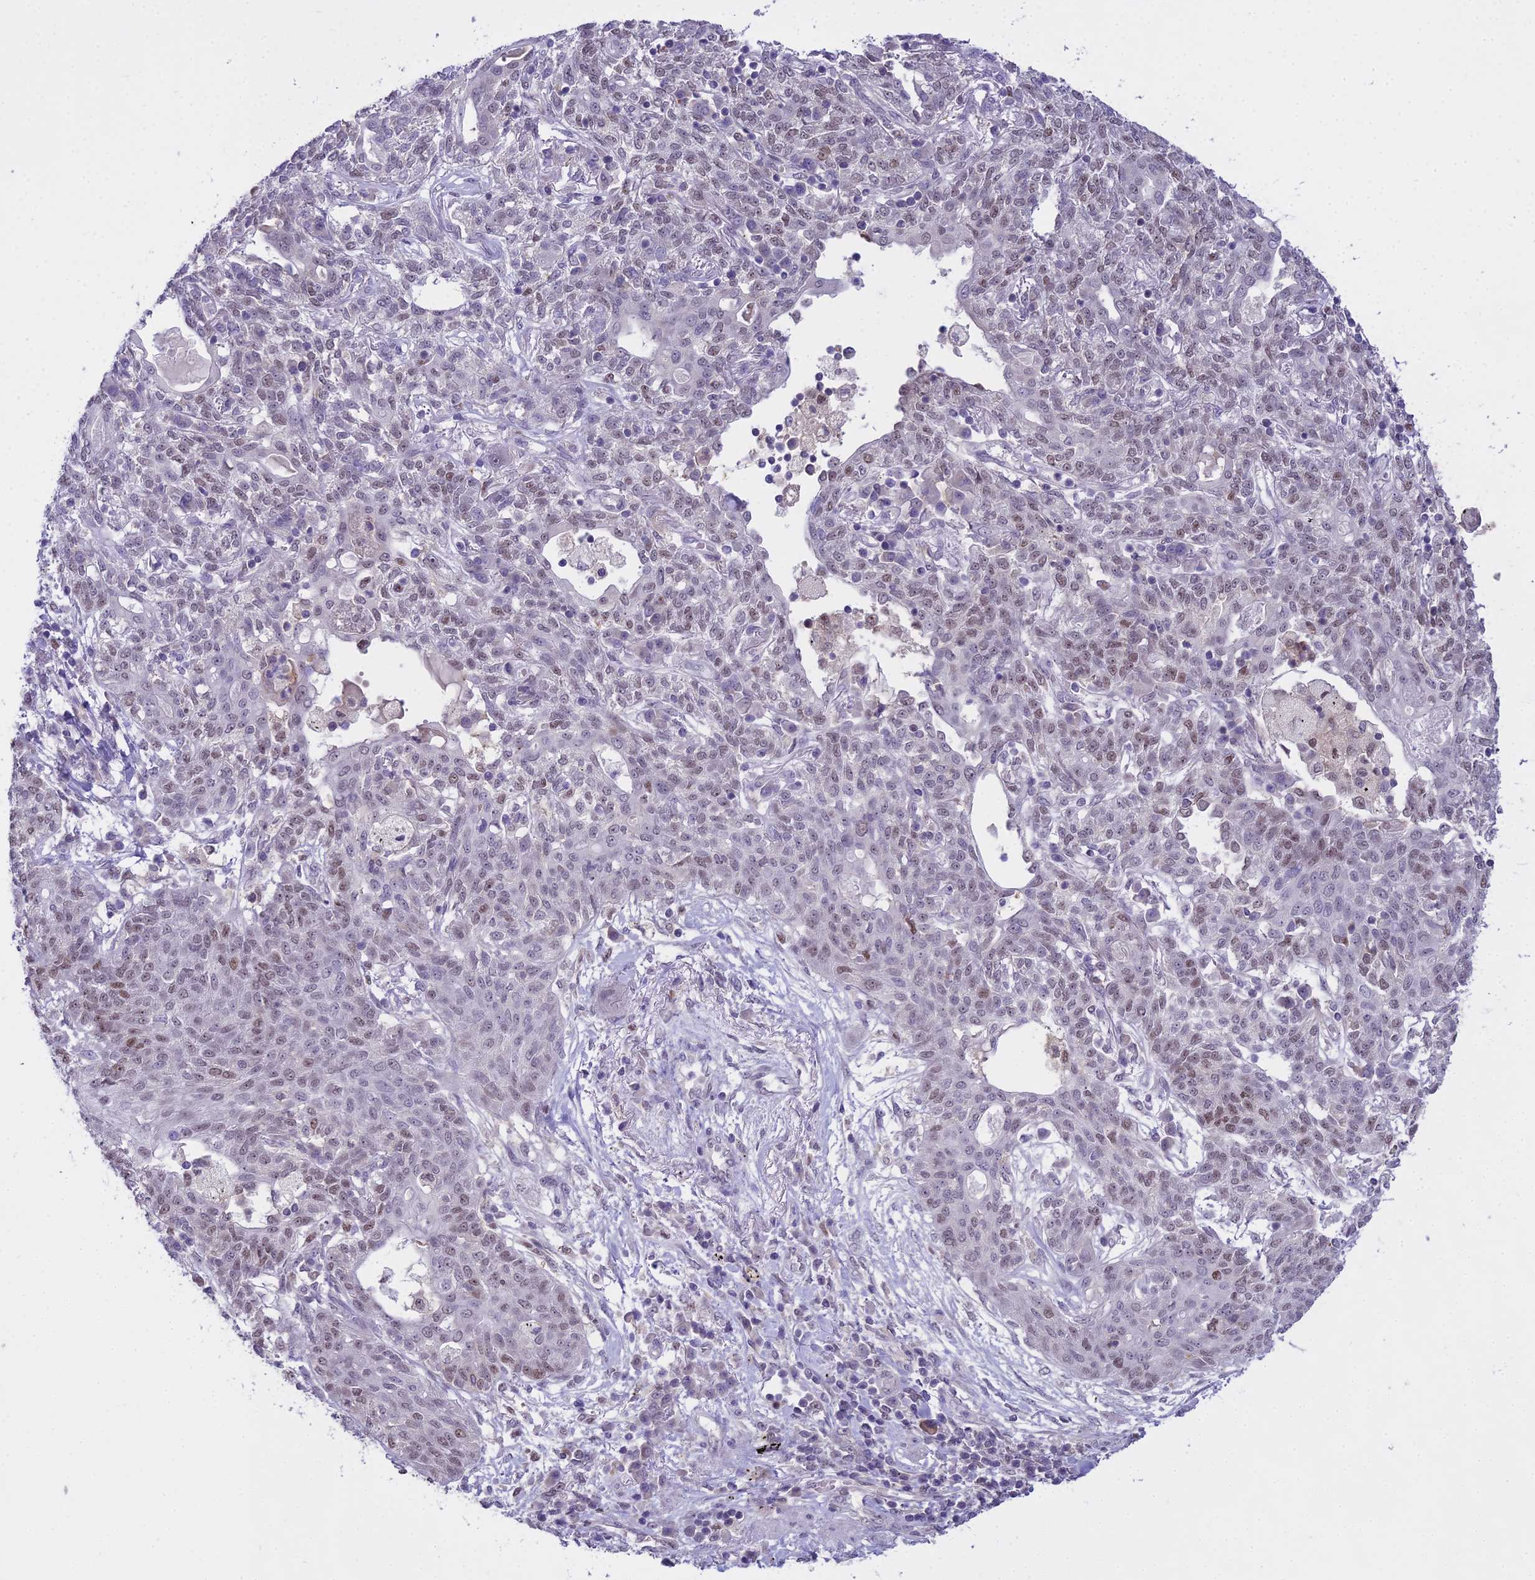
{"staining": {"intensity": "negative", "quantity": "none", "location": "none"}, "tissue": "lung cancer", "cell_type": "Tumor cells", "image_type": "cancer", "snomed": [{"axis": "morphology", "description": "Squamous cell carcinoma, NOS"}, {"axis": "topography", "description": "Lung"}], "caption": "DAB (3,3'-diaminobenzidine) immunohistochemical staining of lung squamous cell carcinoma displays no significant staining in tumor cells. Nuclei are stained in blue.", "gene": "MAT2A", "patient": {"sex": "female", "age": 70}}